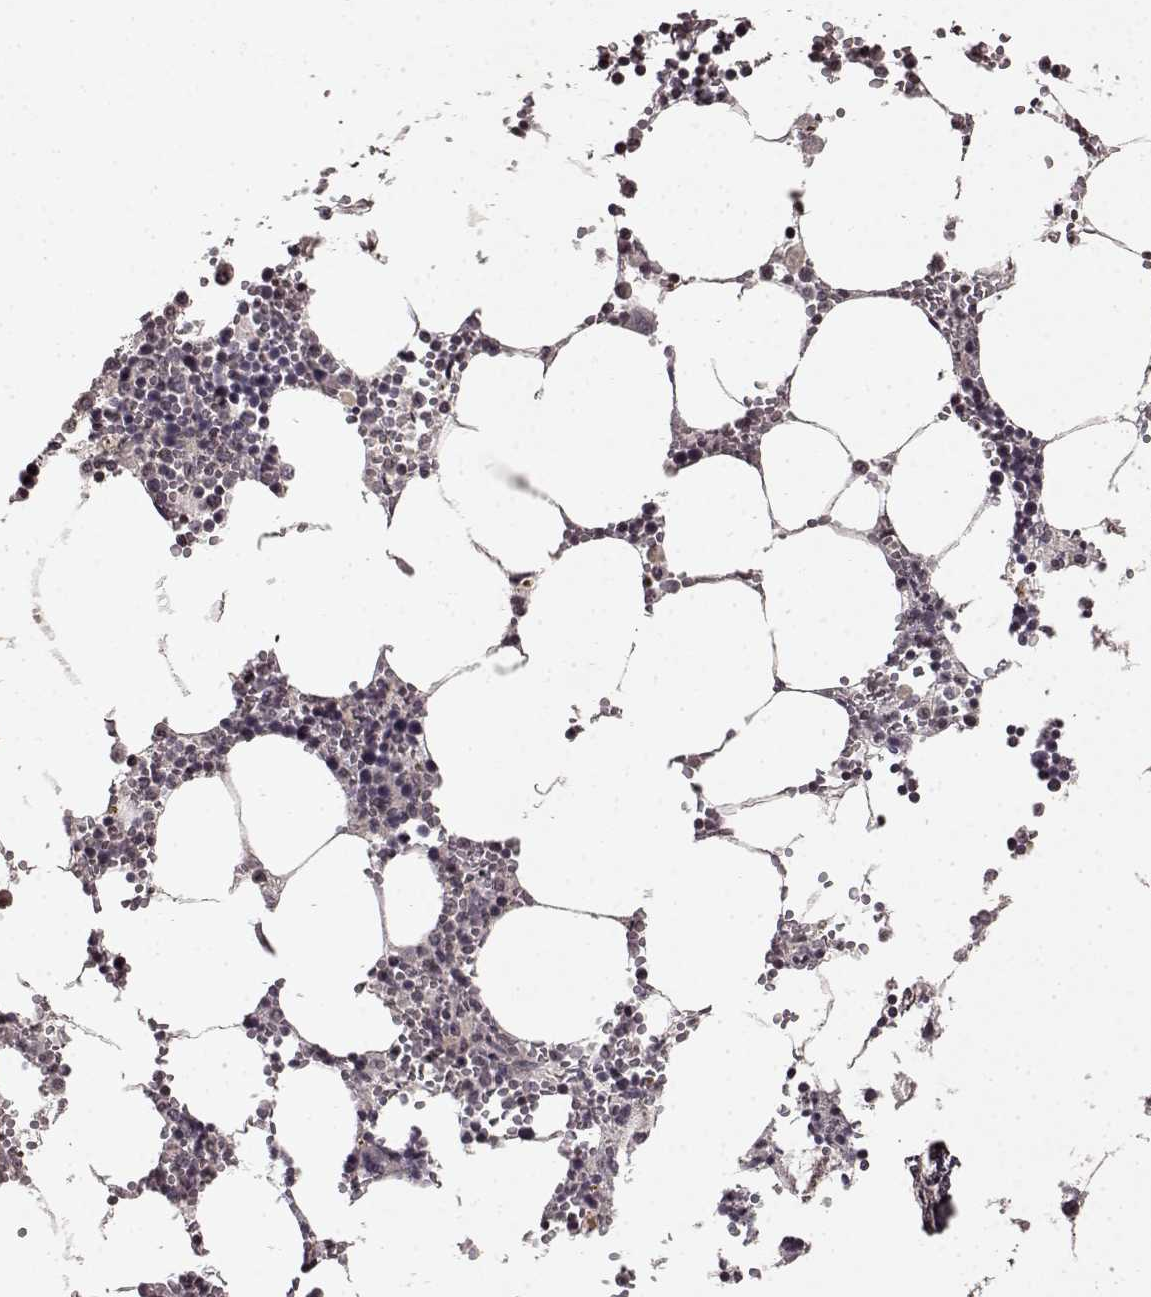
{"staining": {"intensity": "negative", "quantity": "none", "location": "none"}, "tissue": "bone marrow", "cell_type": "Hematopoietic cells", "image_type": "normal", "snomed": [{"axis": "morphology", "description": "Normal tissue, NOS"}, {"axis": "topography", "description": "Bone marrow"}], "caption": "Immunohistochemical staining of unremarkable human bone marrow displays no significant expression in hematopoietic cells.", "gene": "LHB", "patient": {"sex": "male", "age": 54}}